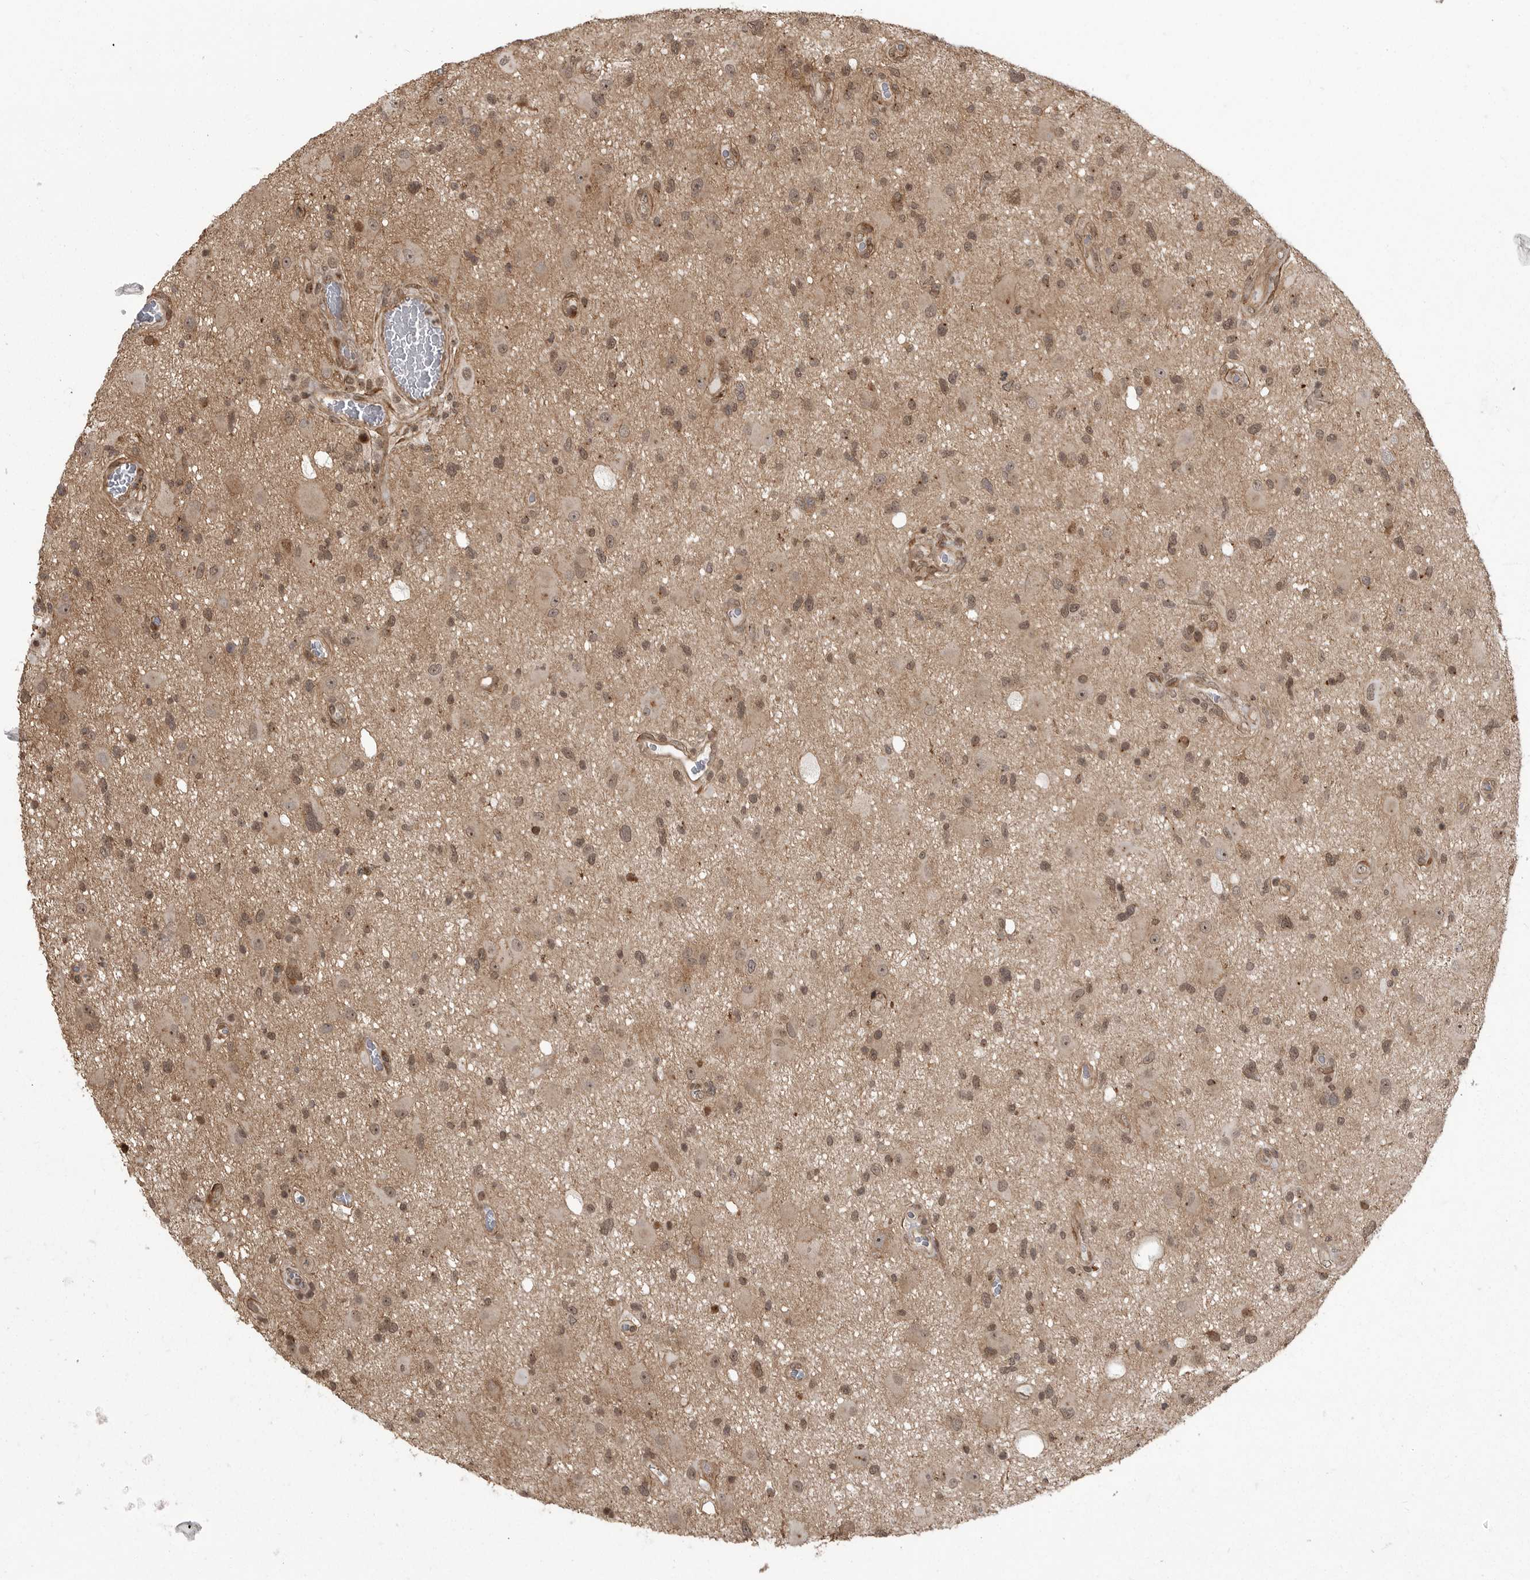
{"staining": {"intensity": "moderate", "quantity": ">75%", "location": "cytoplasmic/membranous,nuclear"}, "tissue": "glioma", "cell_type": "Tumor cells", "image_type": "cancer", "snomed": [{"axis": "morphology", "description": "Glioma, malignant, High grade"}, {"axis": "topography", "description": "Brain"}], "caption": "A micrograph of human glioma stained for a protein exhibits moderate cytoplasmic/membranous and nuclear brown staining in tumor cells.", "gene": "DNAJC8", "patient": {"sex": "male", "age": 33}}